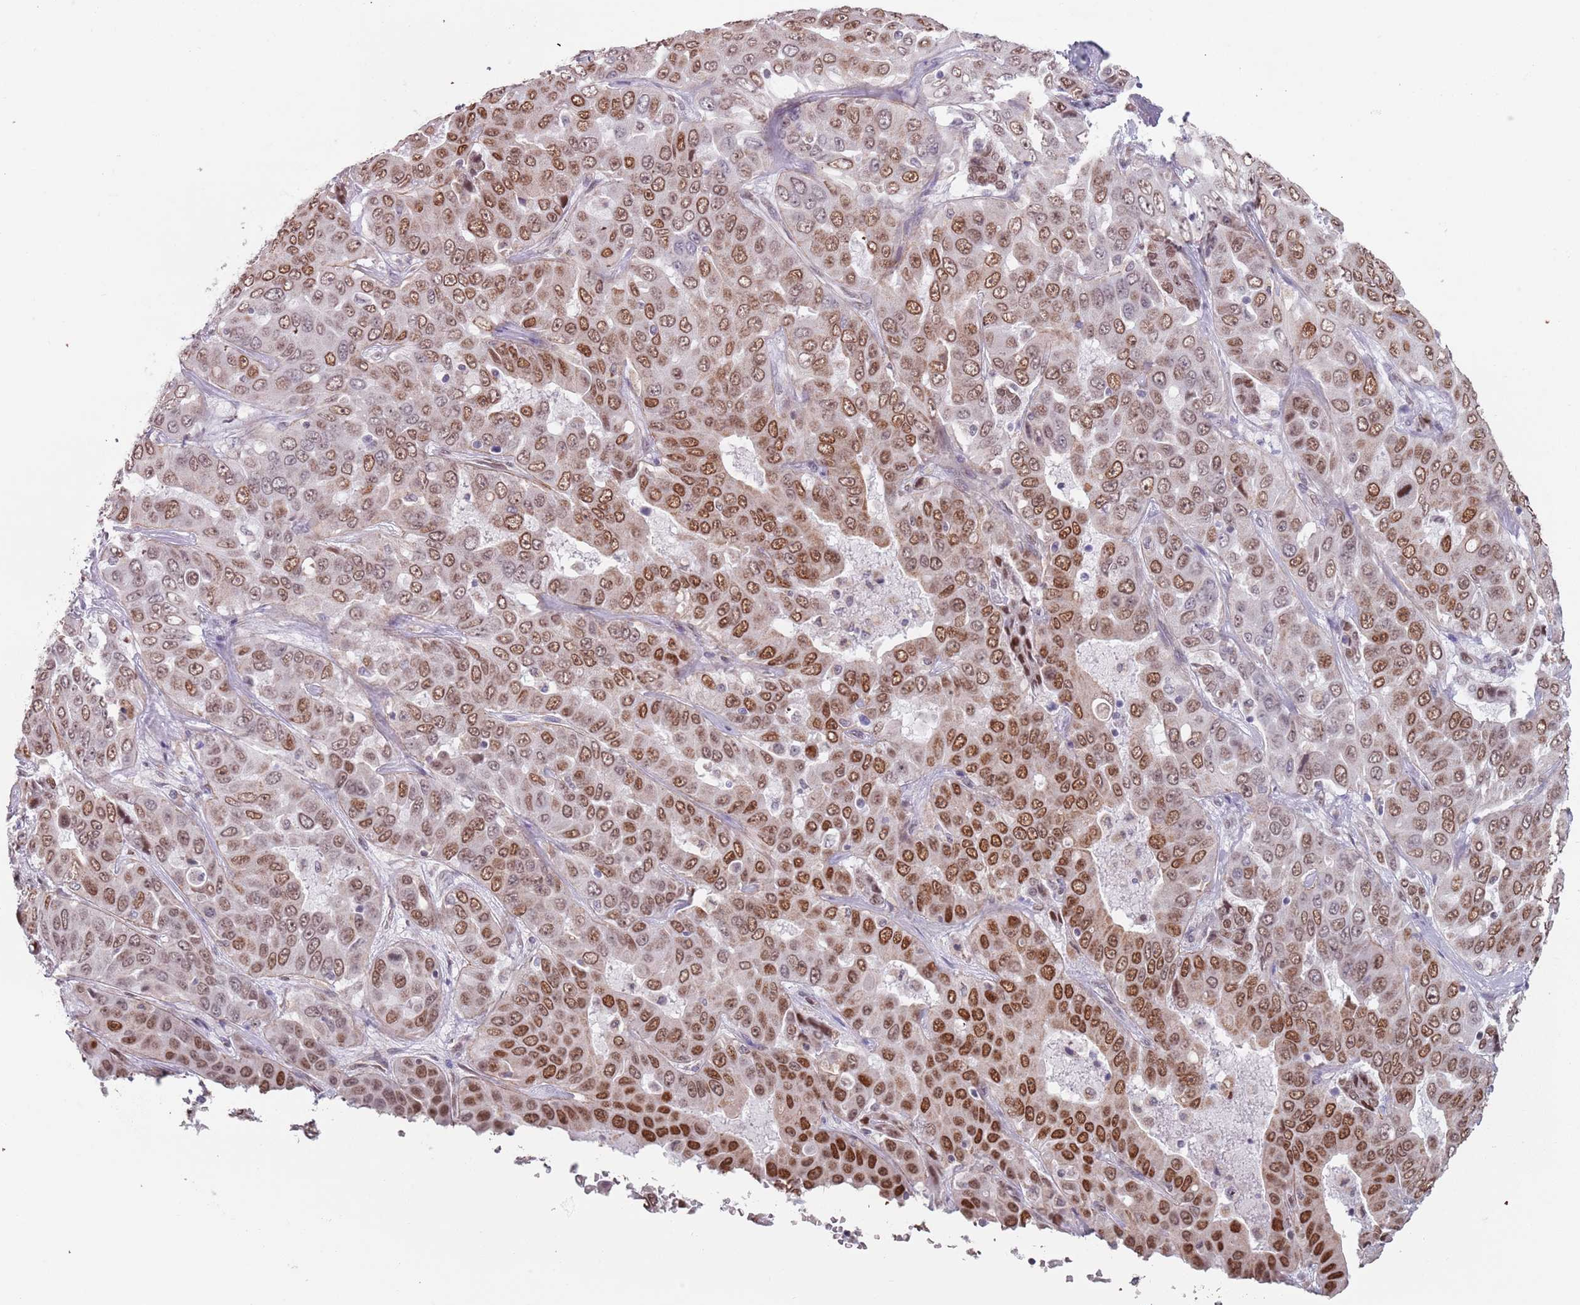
{"staining": {"intensity": "moderate", "quantity": ">75%", "location": "nuclear"}, "tissue": "liver cancer", "cell_type": "Tumor cells", "image_type": "cancer", "snomed": [{"axis": "morphology", "description": "Cholangiocarcinoma"}, {"axis": "topography", "description": "Liver"}], "caption": "About >75% of tumor cells in human liver cancer demonstrate moderate nuclear protein staining as visualized by brown immunohistochemical staining.", "gene": "MFSD12", "patient": {"sex": "female", "age": 52}}